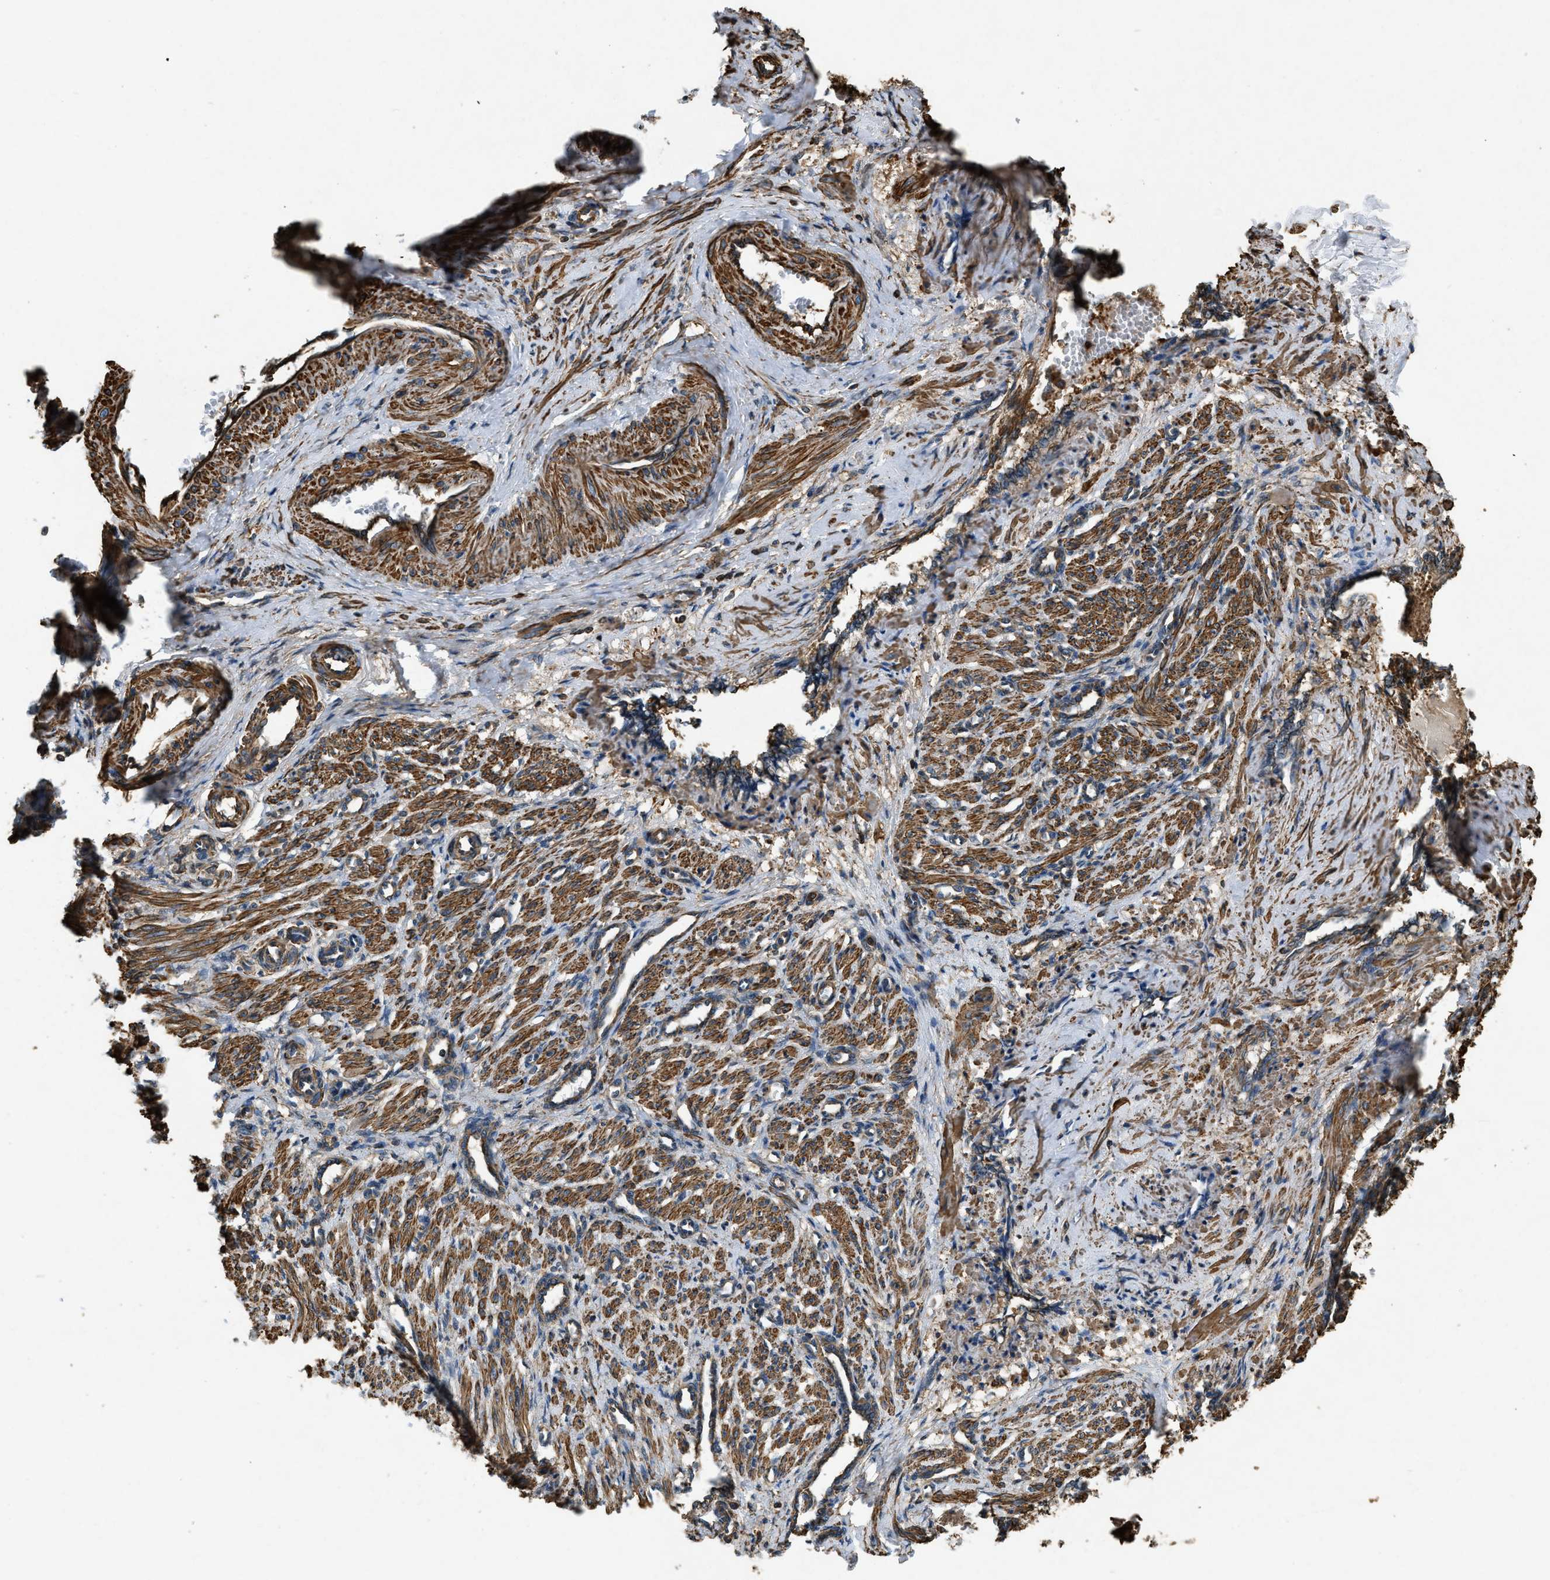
{"staining": {"intensity": "moderate", "quantity": ">75%", "location": "cytoplasmic/membranous"}, "tissue": "smooth muscle", "cell_type": "Smooth muscle cells", "image_type": "normal", "snomed": [{"axis": "morphology", "description": "Normal tissue, NOS"}, {"axis": "topography", "description": "Endometrium"}], "caption": "DAB (3,3'-diaminobenzidine) immunohistochemical staining of normal human smooth muscle exhibits moderate cytoplasmic/membranous protein staining in approximately >75% of smooth muscle cells. (IHC, brightfield microscopy, high magnification).", "gene": "YARS1", "patient": {"sex": "female", "age": 33}}